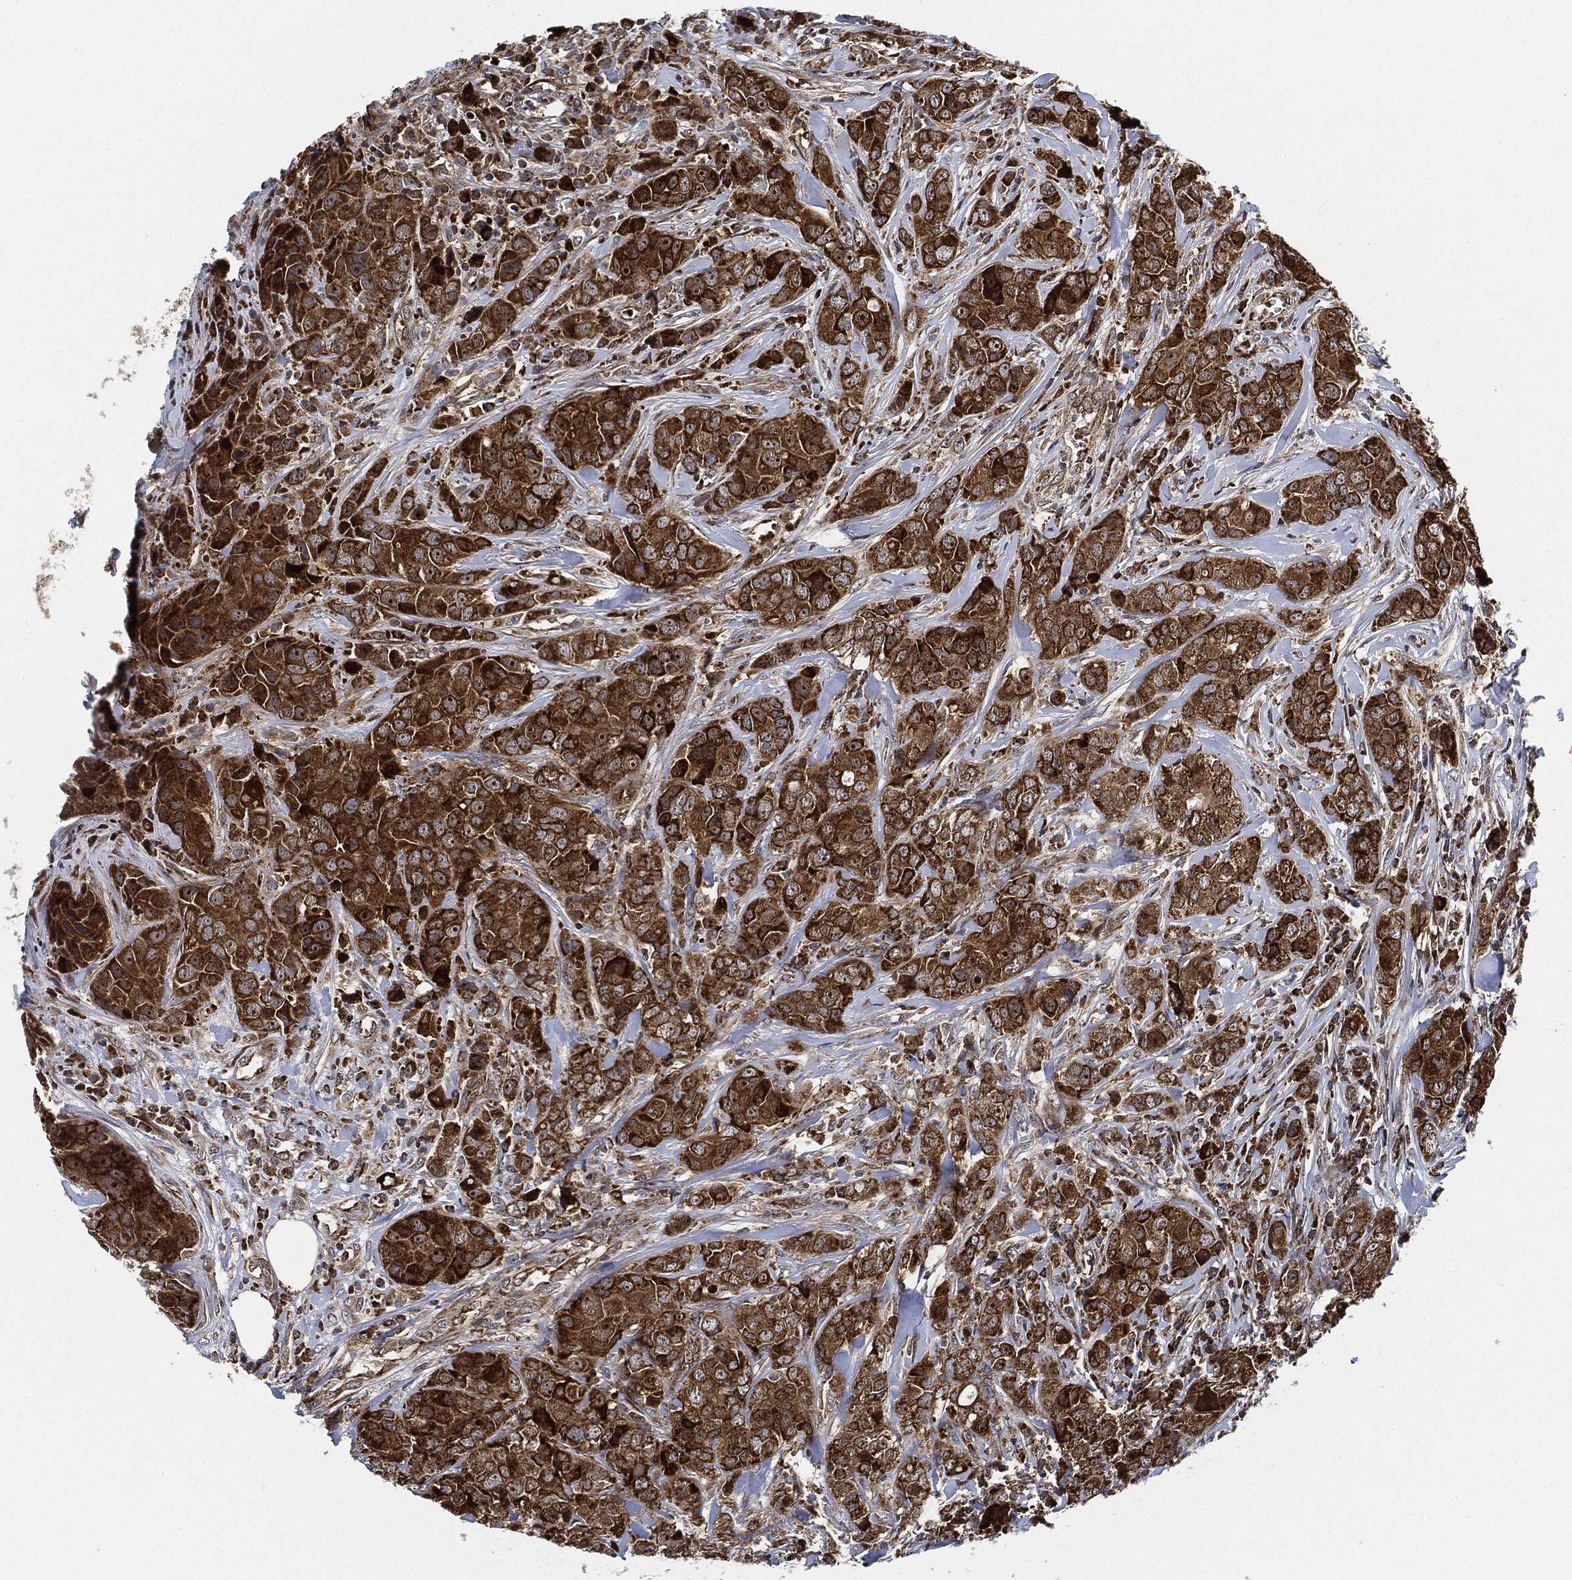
{"staining": {"intensity": "strong", "quantity": ">75%", "location": "cytoplasmic/membranous"}, "tissue": "breast cancer", "cell_type": "Tumor cells", "image_type": "cancer", "snomed": [{"axis": "morphology", "description": "Duct carcinoma"}, {"axis": "topography", "description": "Breast"}], "caption": "Protein analysis of intraductal carcinoma (breast) tissue displays strong cytoplasmic/membranous expression in approximately >75% of tumor cells. (brown staining indicates protein expression, while blue staining denotes nuclei).", "gene": "RNASEL", "patient": {"sex": "female", "age": 43}}